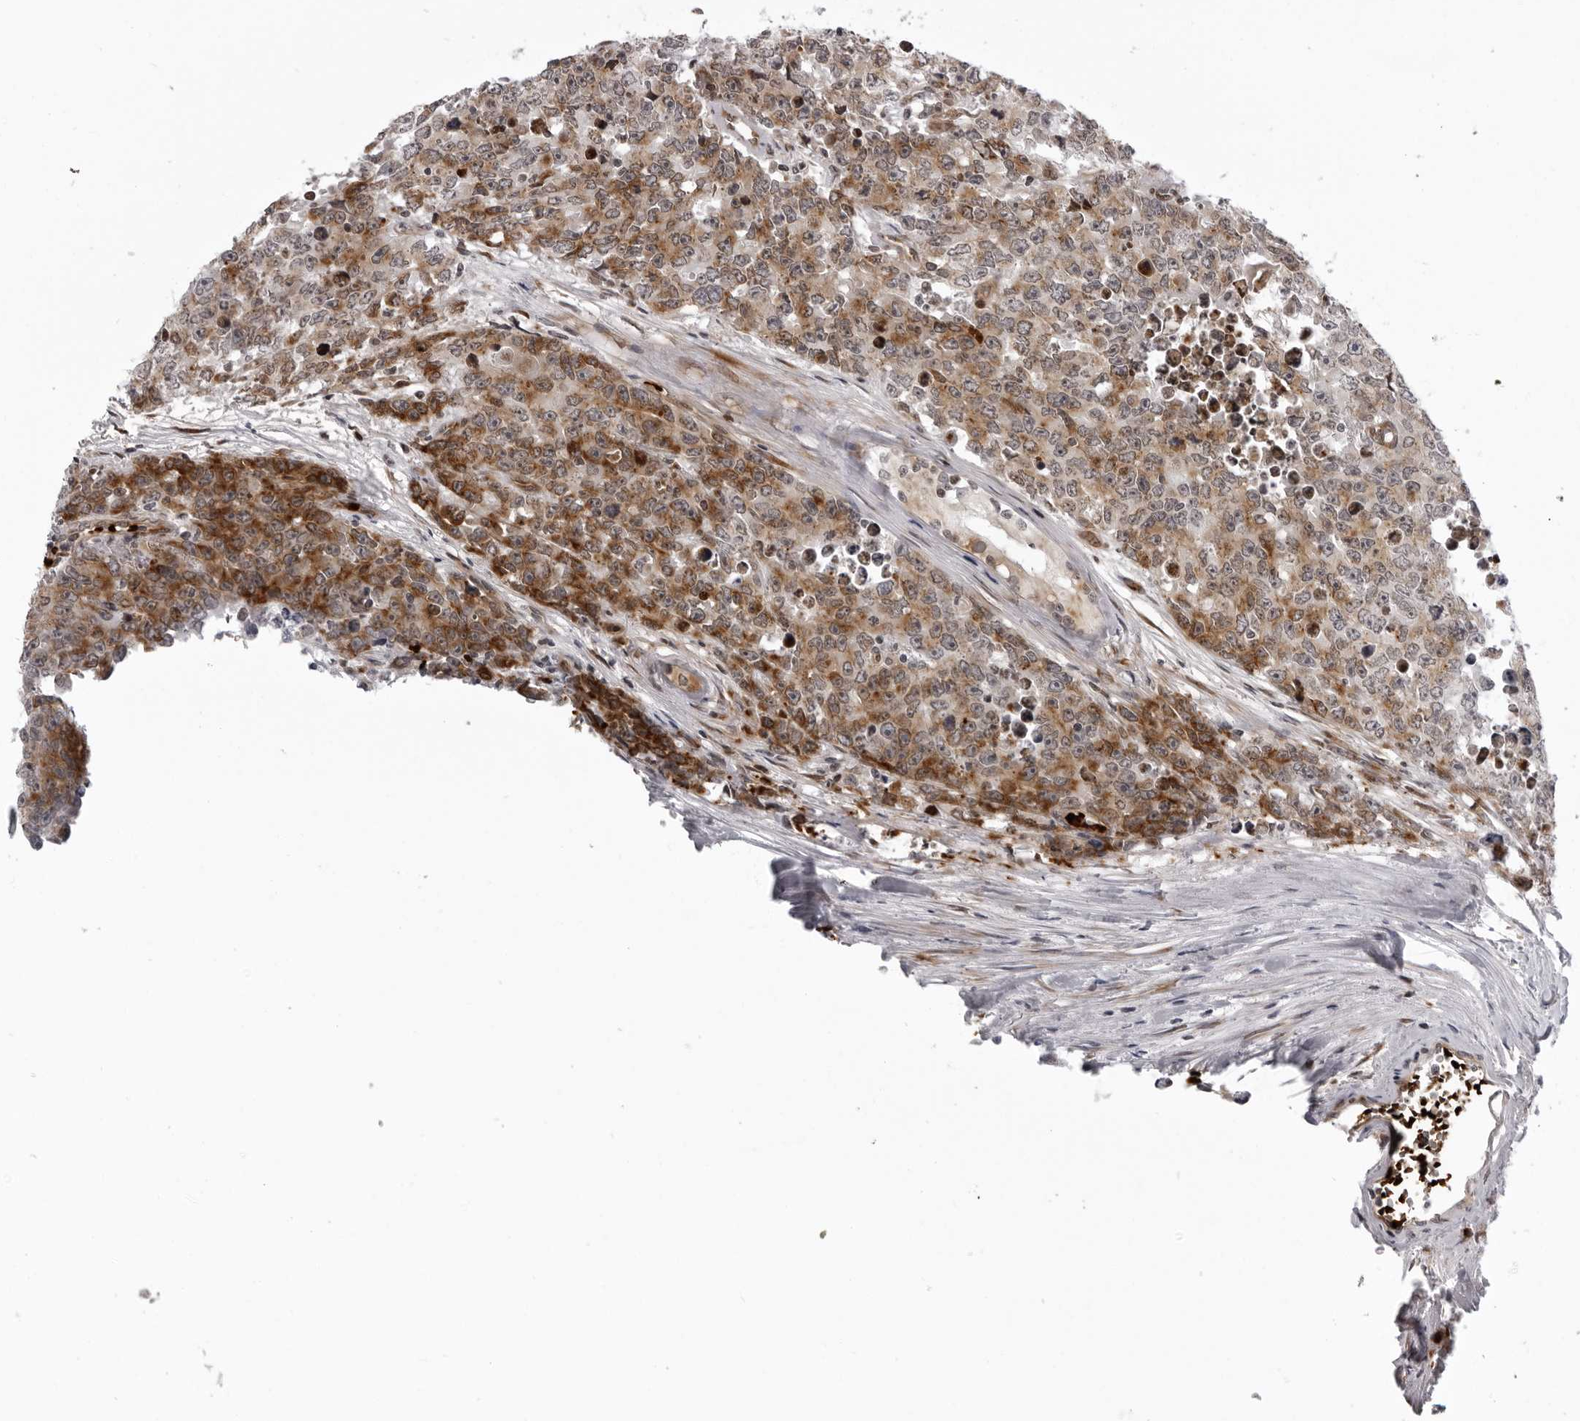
{"staining": {"intensity": "moderate", "quantity": "25%-75%", "location": "cytoplasmic/membranous"}, "tissue": "testis cancer", "cell_type": "Tumor cells", "image_type": "cancer", "snomed": [{"axis": "morphology", "description": "Carcinoma, Embryonal, NOS"}, {"axis": "topography", "description": "Testis"}], "caption": "An image showing moderate cytoplasmic/membranous expression in about 25%-75% of tumor cells in testis embryonal carcinoma, as visualized by brown immunohistochemical staining.", "gene": "THOP1", "patient": {"sex": "male", "age": 28}}